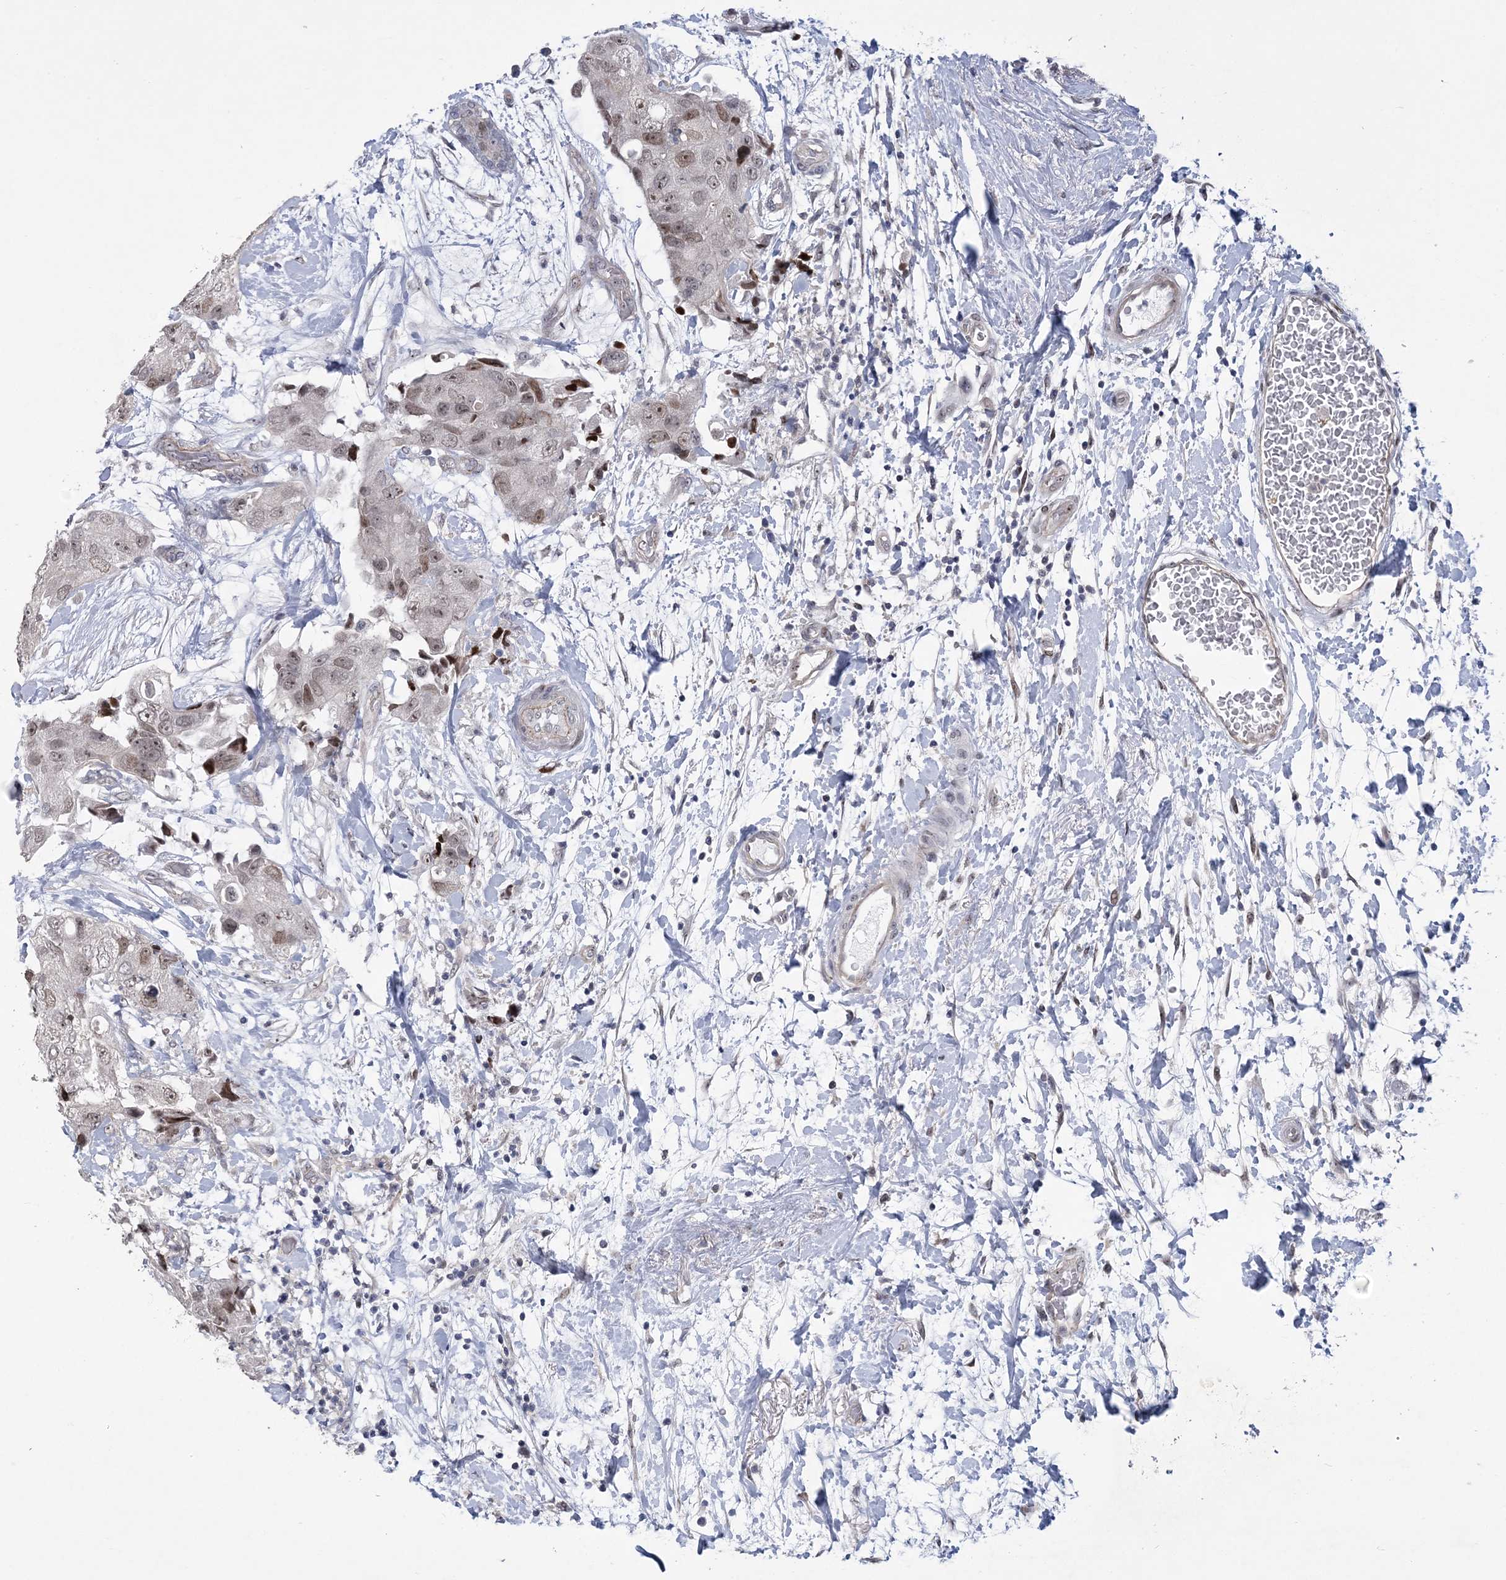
{"staining": {"intensity": "moderate", "quantity": "25%-75%", "location": "nuclear"}, "tissue": "breast cancer", "cell_type": "Tumor cells", "image_type": "cancer", "snomed": [{"axis": "morphology", "description": "Duct carcinoma"}, {"axis": "topography", "description": "Breast"}], "caption": "The image displays staining of invasive ductal carcinoma (breast), revealing moderate nuclear protein expression (brown color) within tumor cells.", "gene": "HOMEZ", "patient": {"sex": "female", "age": 62}}